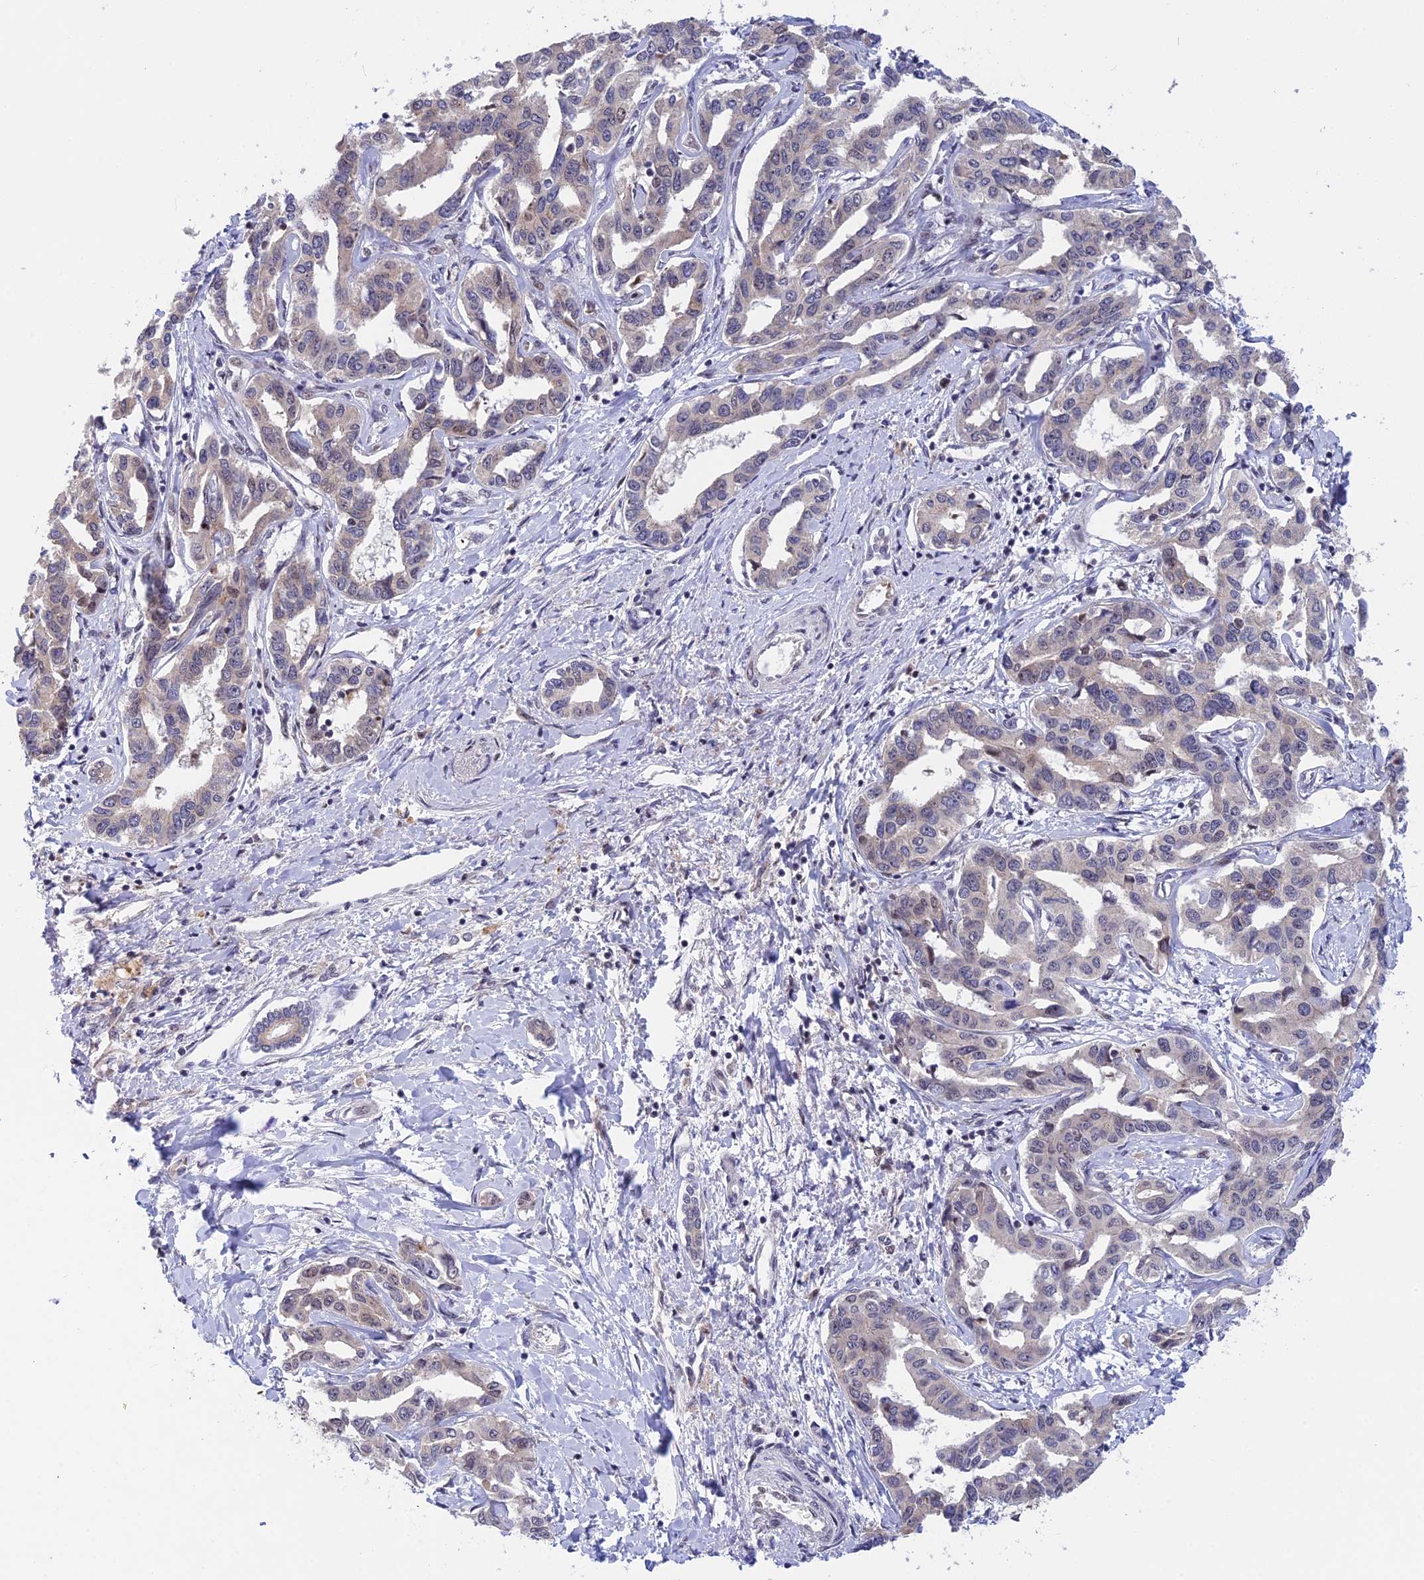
{"staining": {"intensity": "weak", "quantity": "<25%", "location": "cytoplasmic/membranous"}, "tissue": "liver cancer", "cell_type": "Tumor cells", "image_type": "cancer", "snomed": [{"axis": "morphology", "description": "Cholangiocarcinoma"}, {"axis": "topography", "description": "Liver"}], "caption": "Tumor cells are negative for protein expression in human liver cancer.", "gene": "POLR2C", "patient": {"sex": "male", "age": 59}}